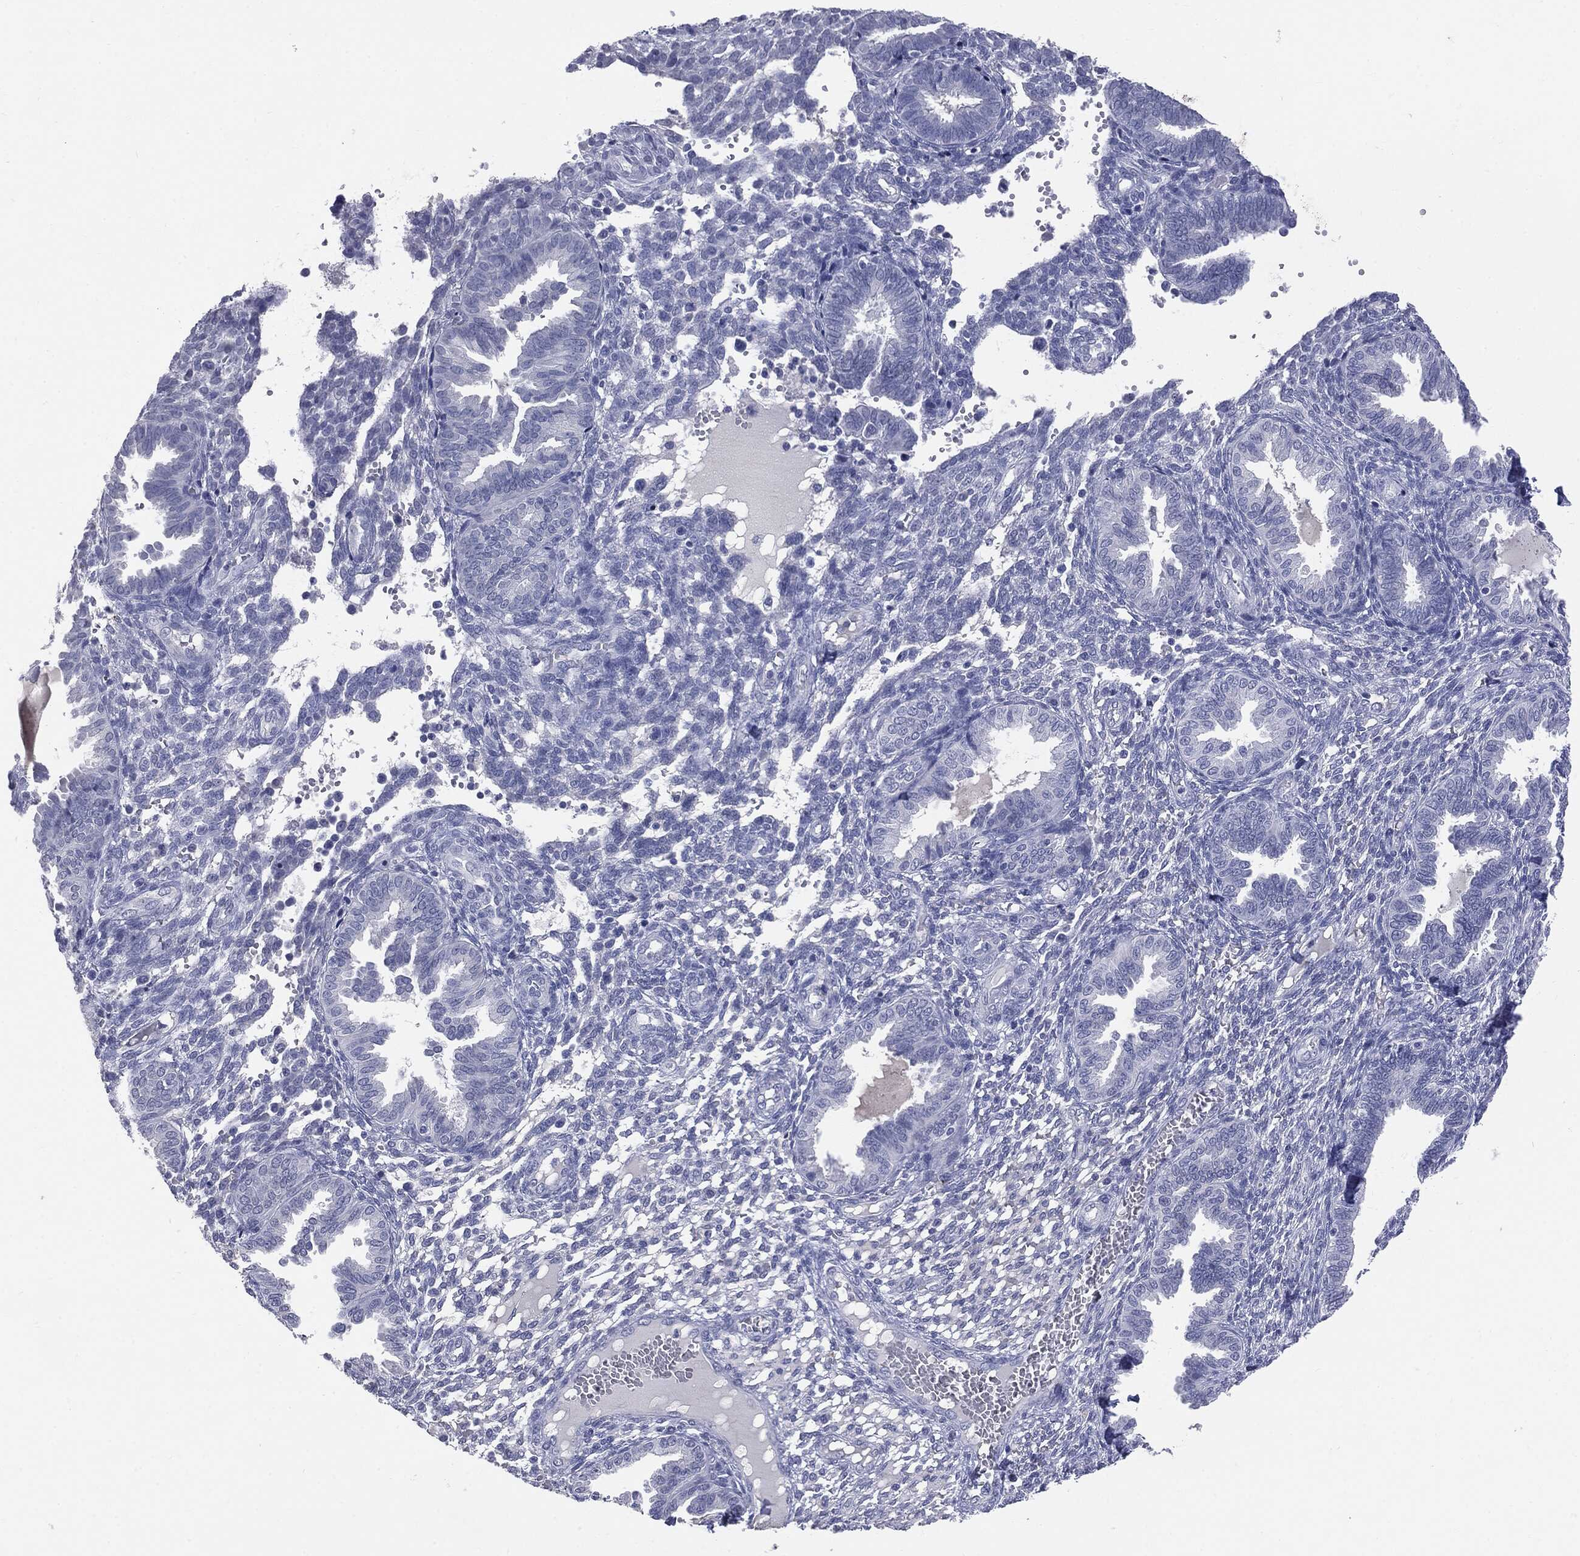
{"staining": {"intensity": "negative", "quantity": "none", "location": "none"}, "tissue": "endometrium", "cell_type": "Cells in endometrial stroma", "image_type": "normal", "snomed": [{"axis": "morphology", "description": "Normal tissue, NOS"}, {"axis": "topography", "description": "Endometrium"}], "caption": "Endometrium was stained to show a protein in brown. There is no significant expression in cells in endometrial stroma. The staining was performed using DAB to visualize the protein expression in brown, while the nuclei were stained in blue with hematoxylin (Magnification: 20x).", "gene": "TSHB", "patient": {"sex": "female", "age": 42}}